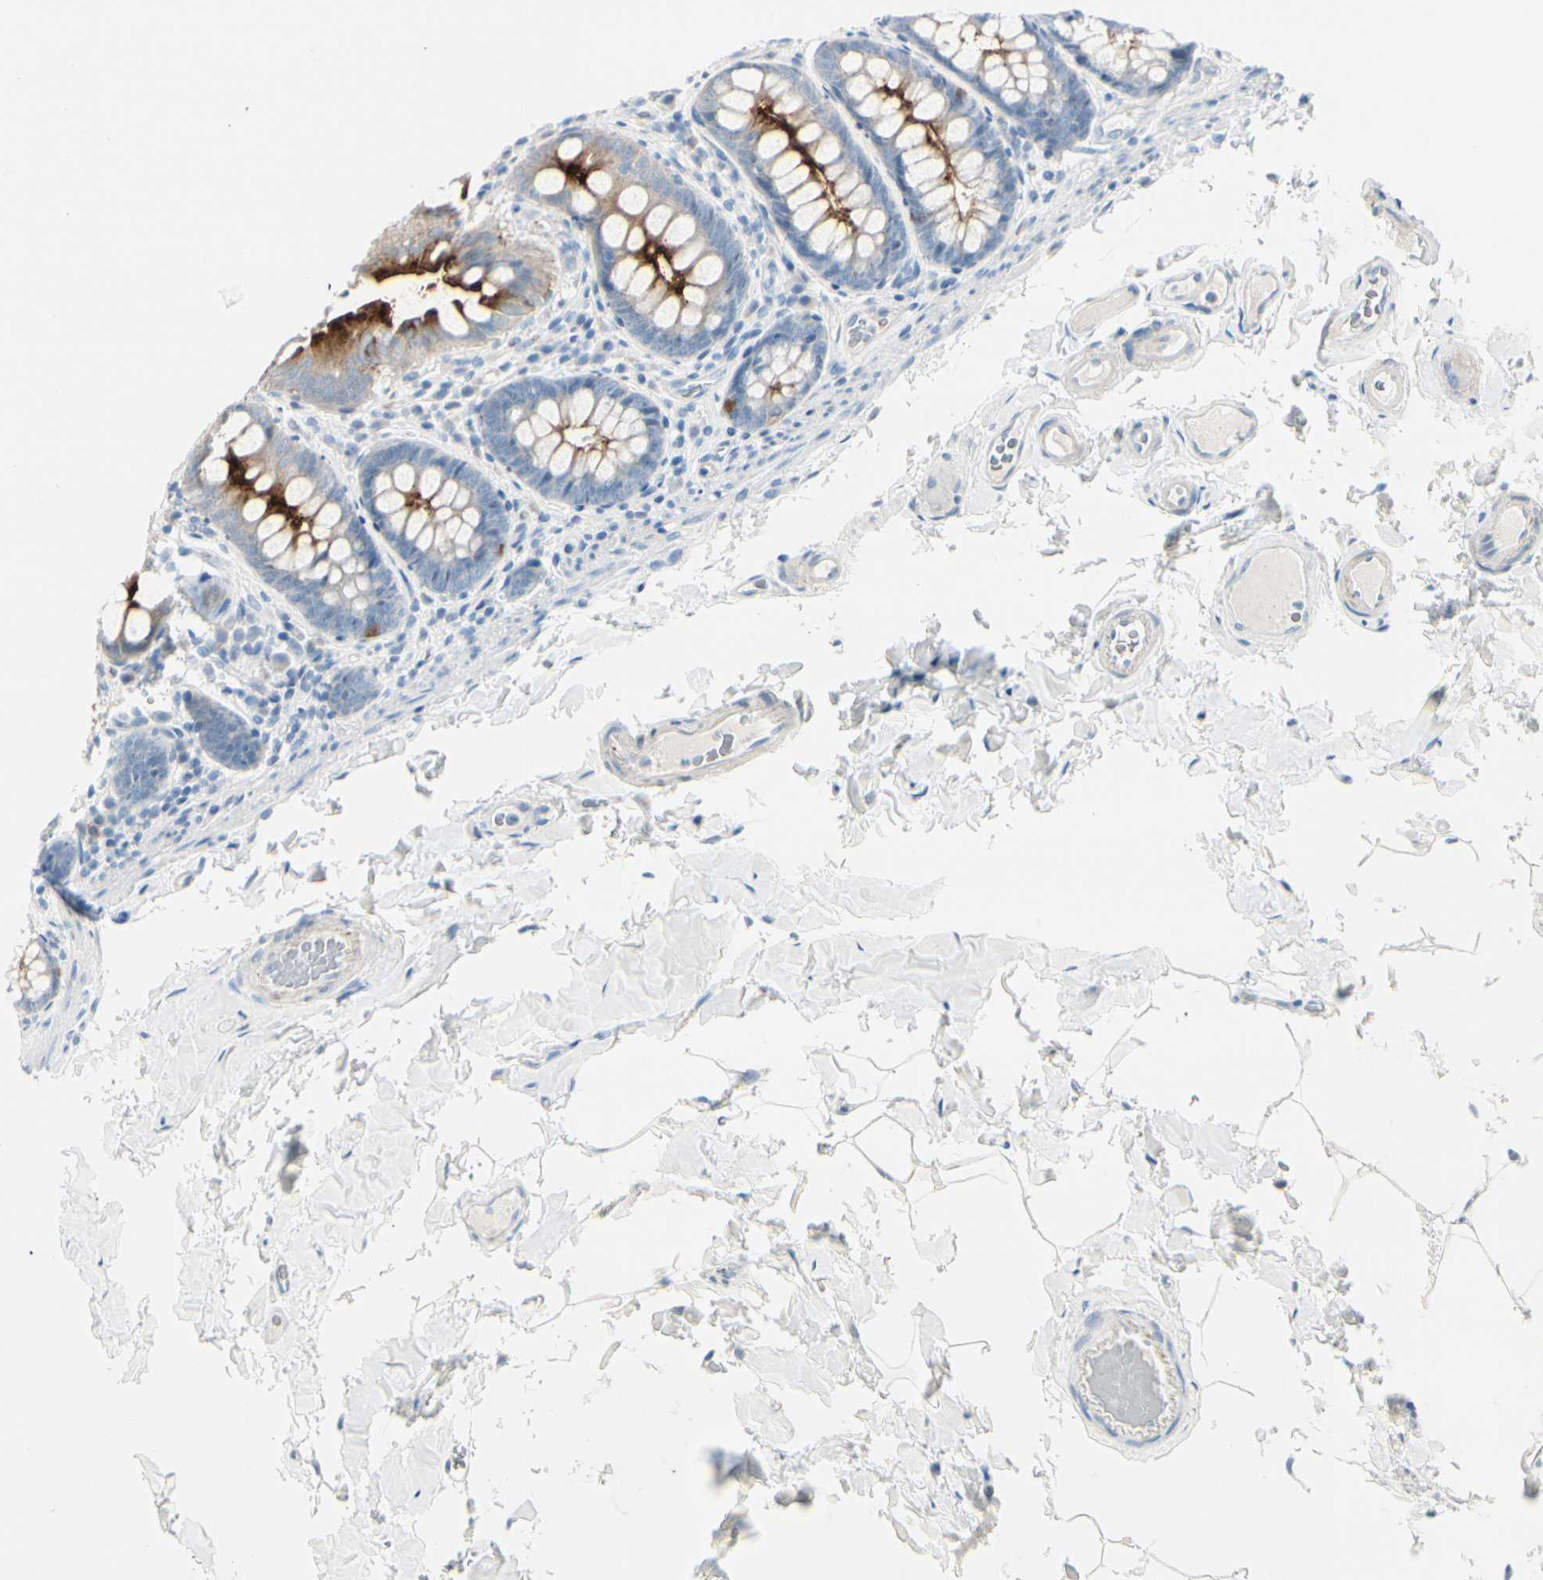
{"staining": {"intensity": "negative", "quantity": "none", "location": "none"}, "tissue": "colon", "cell_type": "Endothelial cells", "image_type": "normal", "snomed": [{"axis": "morphology", "description": "Normal tissue, NOS"}, {"axis": "topography", "description": "Colon"}], "caption": "Protein analysis of normal colon exhibits no significant positivity in endothelial cells. Nuclei are stained in blue.", "gene": "CDHR5", "patient": {"sex": "female", "age": 61}}